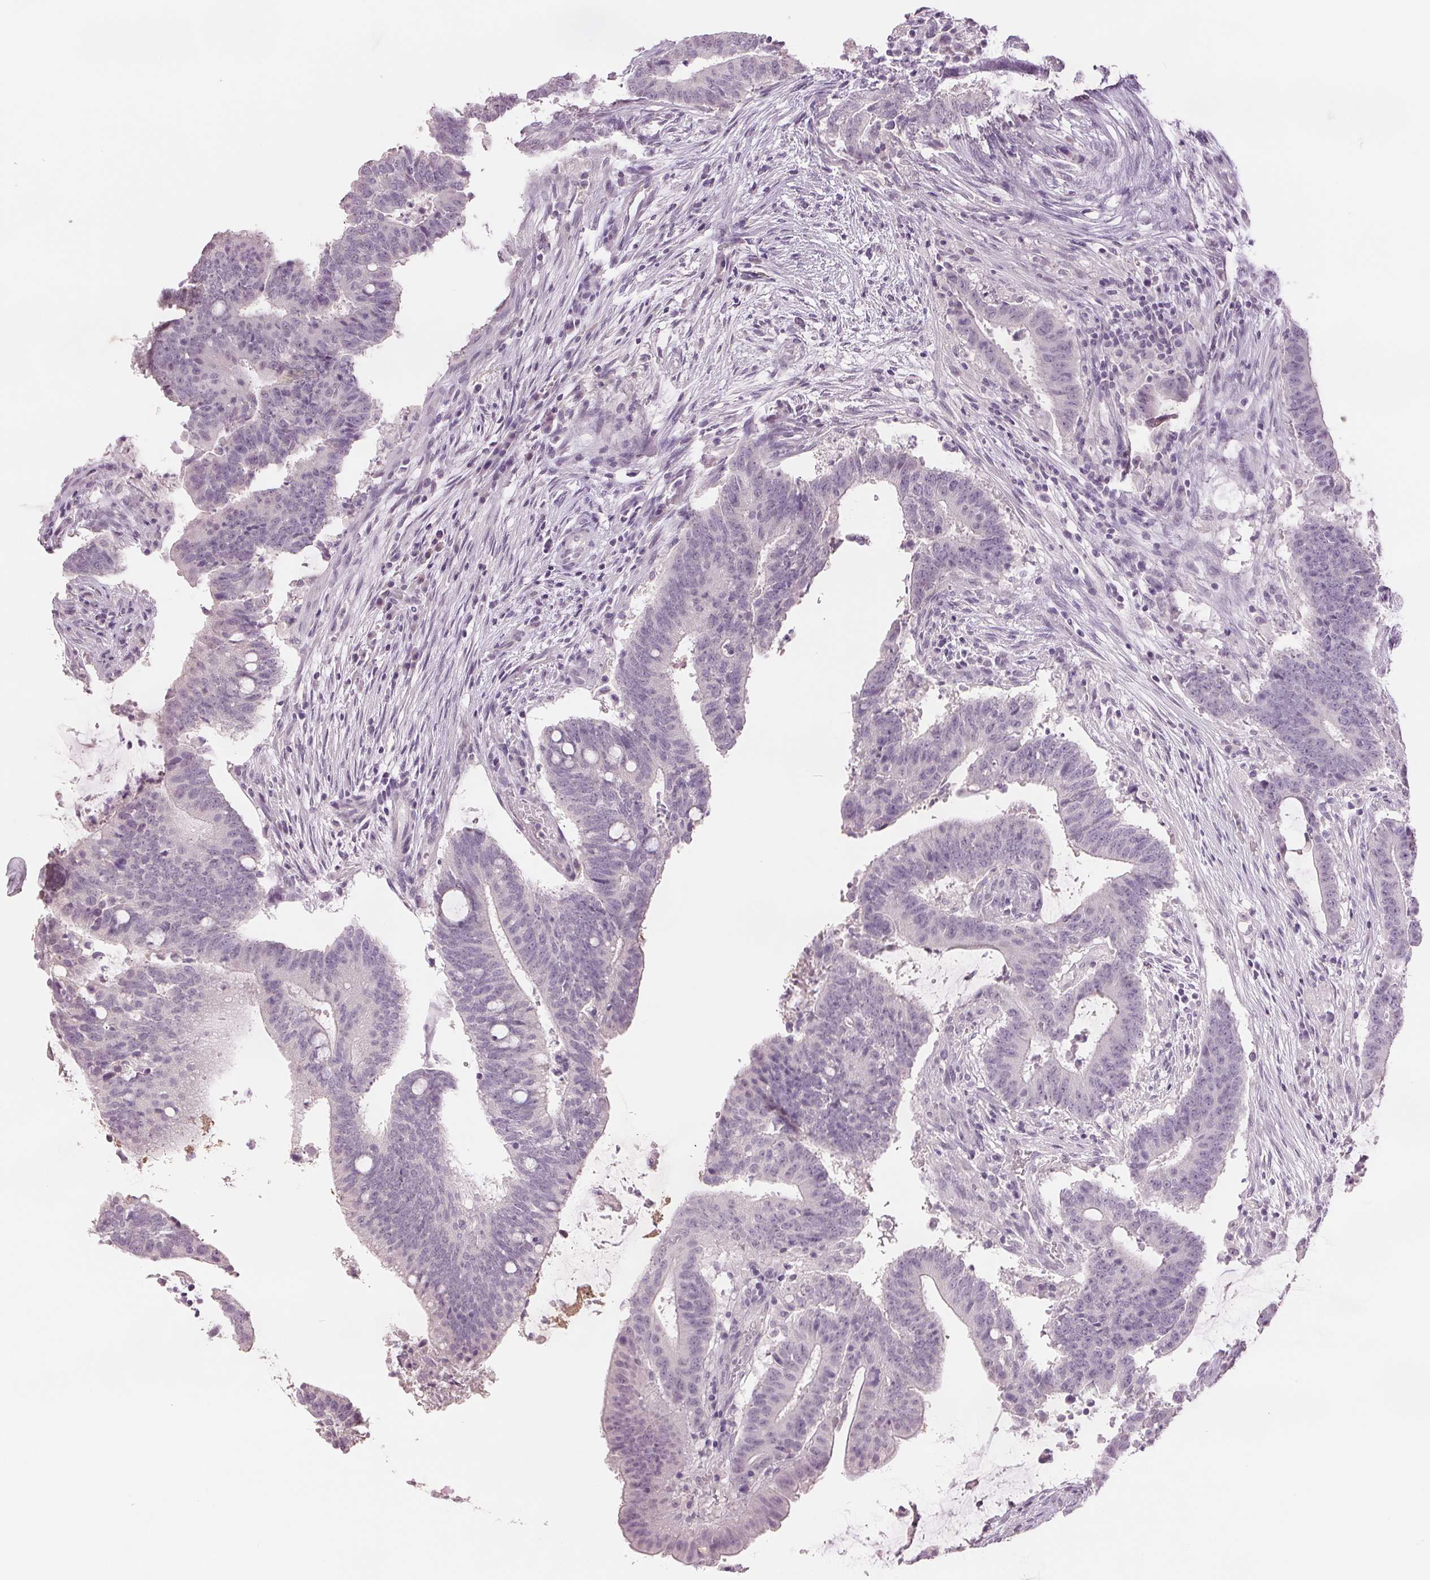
{"staining": {"intensity": "negative", "quantity": "none", "location": "none"}, "tissue": "colorectal cancer", "cell_type": "Tumor cells", "image_type": "cancer", "snomed": [{"axis": "morphology", "description": "Adenocarcinoma, NOS"}, {"axis": "topography", "description": "Colon"}], "caption": "This is a histopathology image of IHC staining of colorectal cancer (adenocarcinoma), which shows no staining in tumor cells. Nuclei are stained in blue.", "gene": "SCGN", "patient": {"sex": "female", "age": 43}}